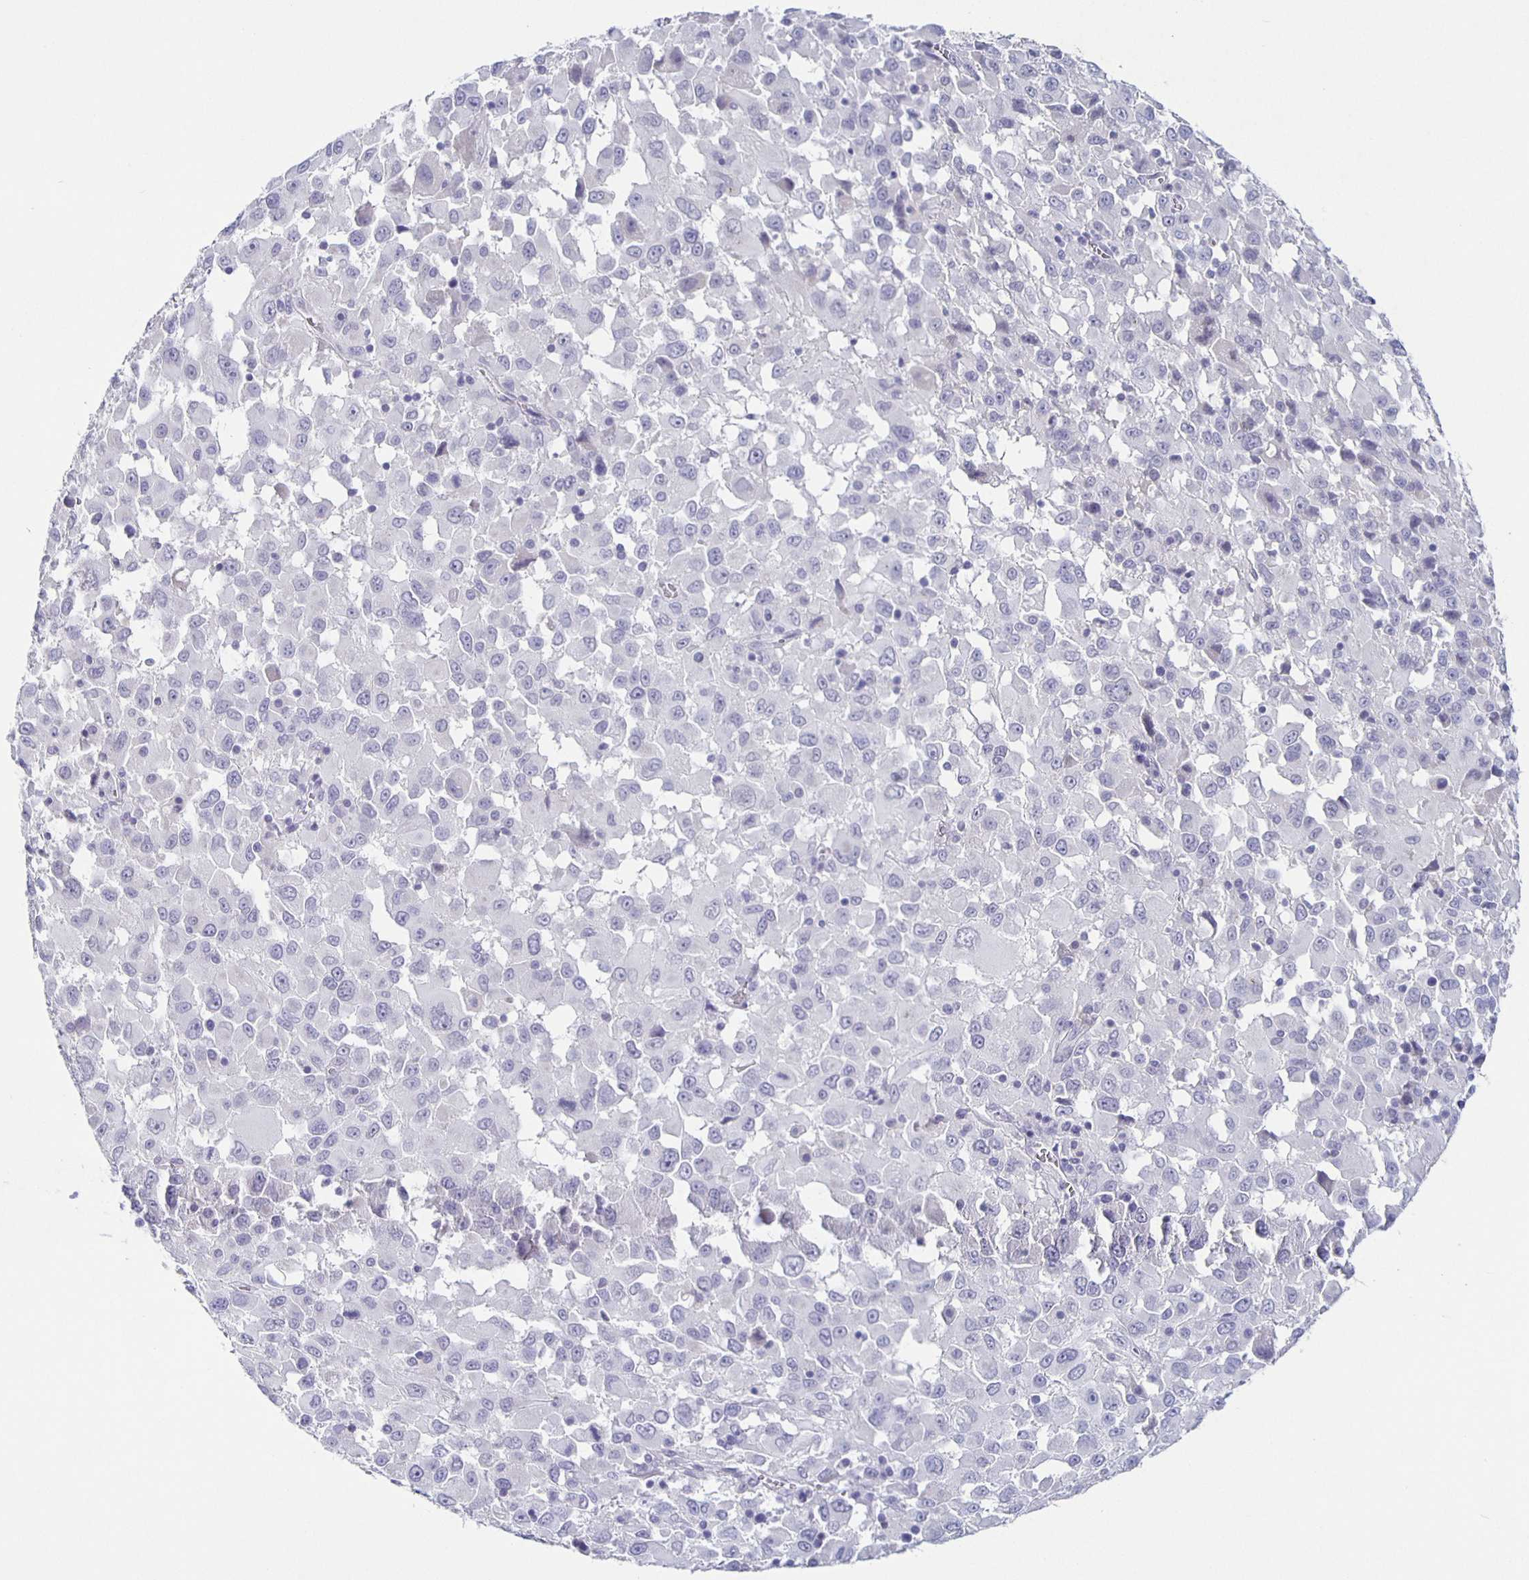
{"staining": {"intensity": "negative", "quantity": "none", "location": "none"}, "tissue": "melanoma", "cell_type": "Tumor cells", "image_type": "cancer", "snomed": [{"axis": "morphology", "description": "Malignant melanoma, Metastatic site"}, {"axis": "topography", "description": "Soft tissue"}], "caption": "There is no significant expression in tumor cells of melanoma.", "gene": "CARNS1", "patient": {"sex": "male", "age": 50}}